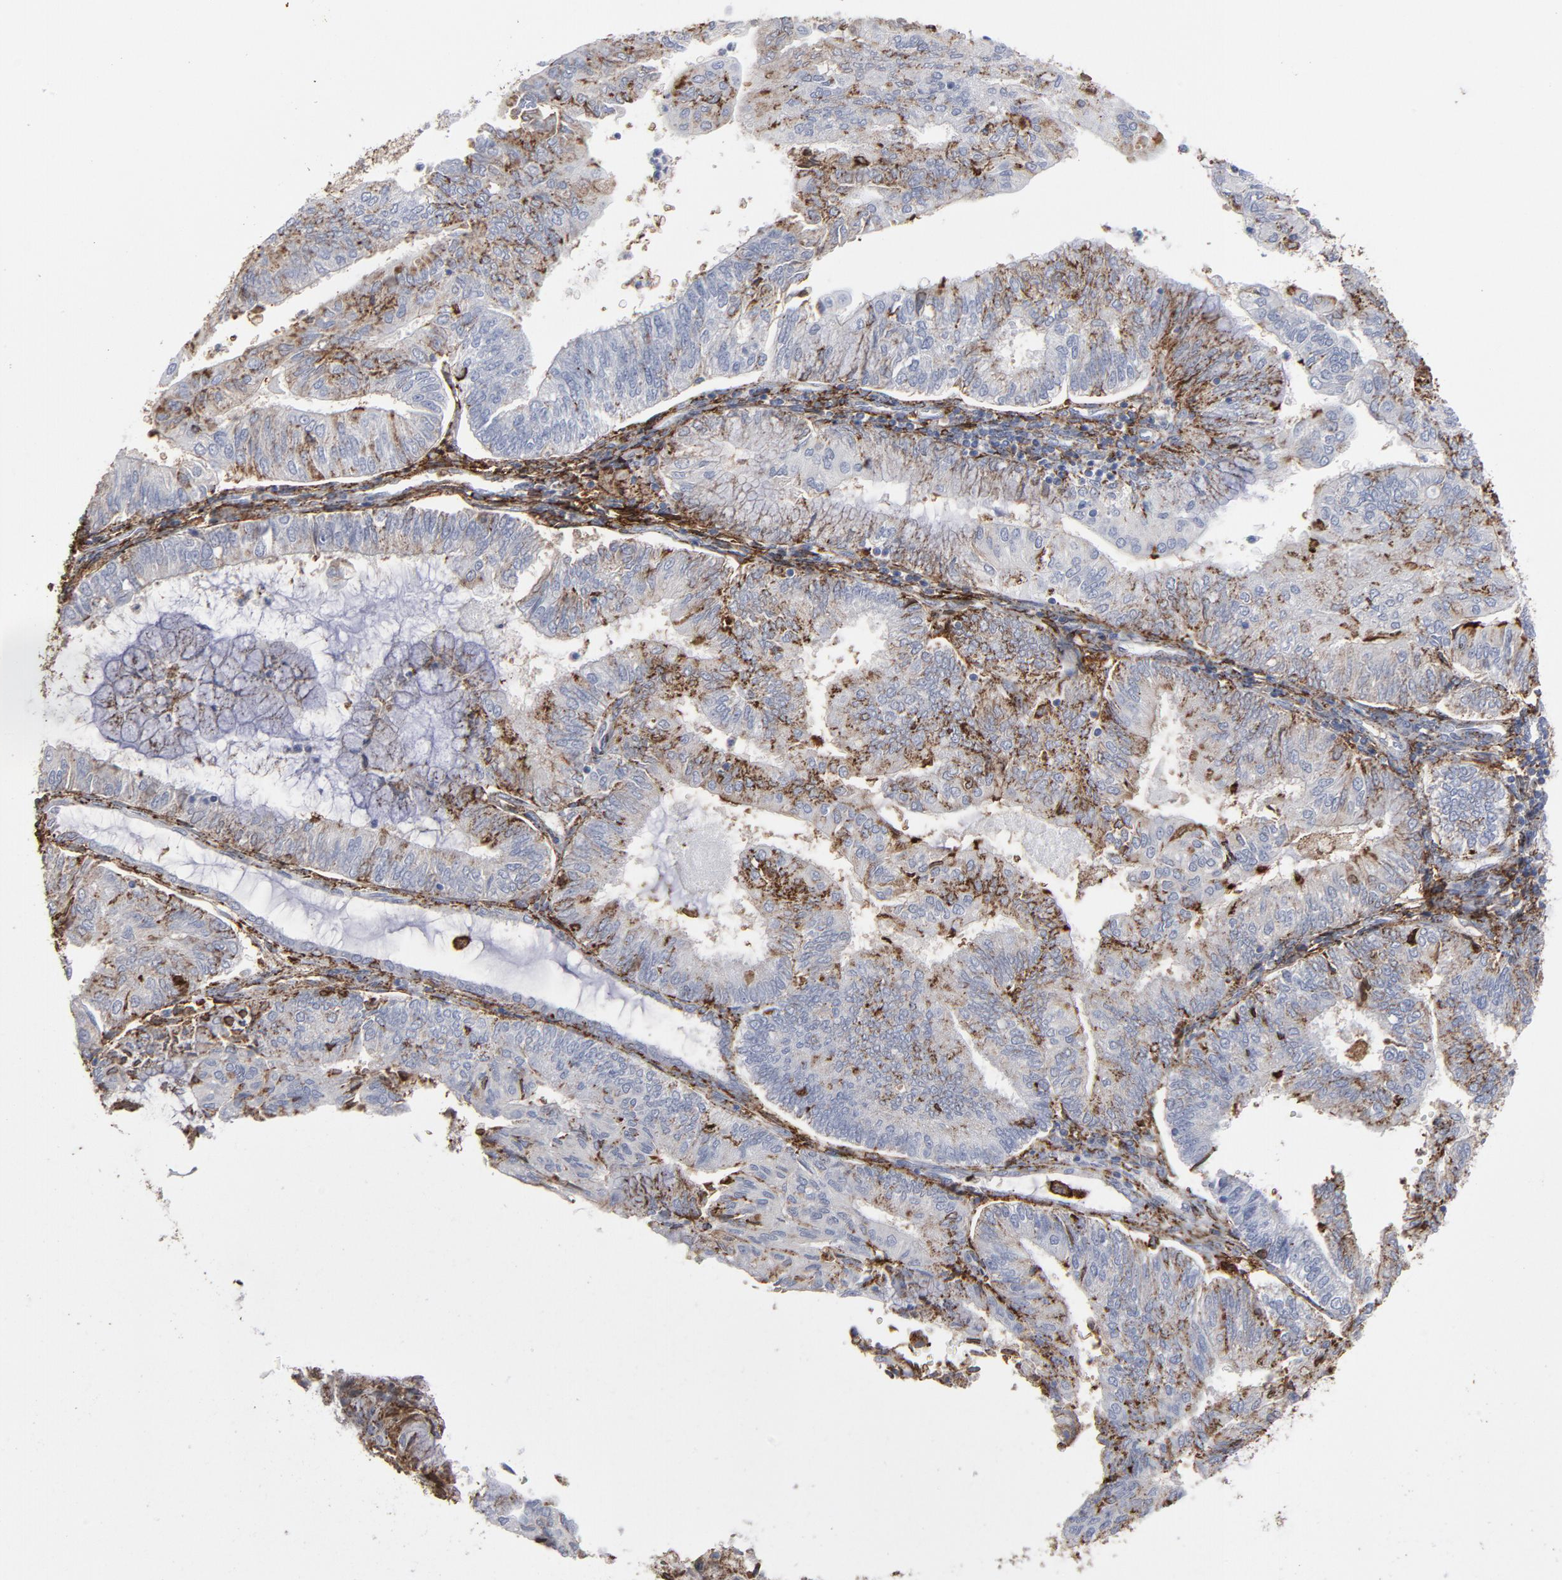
{"staining": {"intensity": "moderate", "quantity": "25%-75%", "location": "cytoplasmic/membranous"}, "tissue": "endometrial cancer", "cell_type": "Tumor cells", "image_type": "cancer", "snomed": [{"axis": "morphology", "description": "Adenocarcinoma, NOS"}, {"axis": "topography", "description": "Endometrium"}], "caption": "A brown stain highlights moderate cytoplasmic/membranous expression of a protein in human endometrial adenocarcinoma tumor cells.", "gene": "ANXA5", "patient": {"sex": "female", "age": 59}}